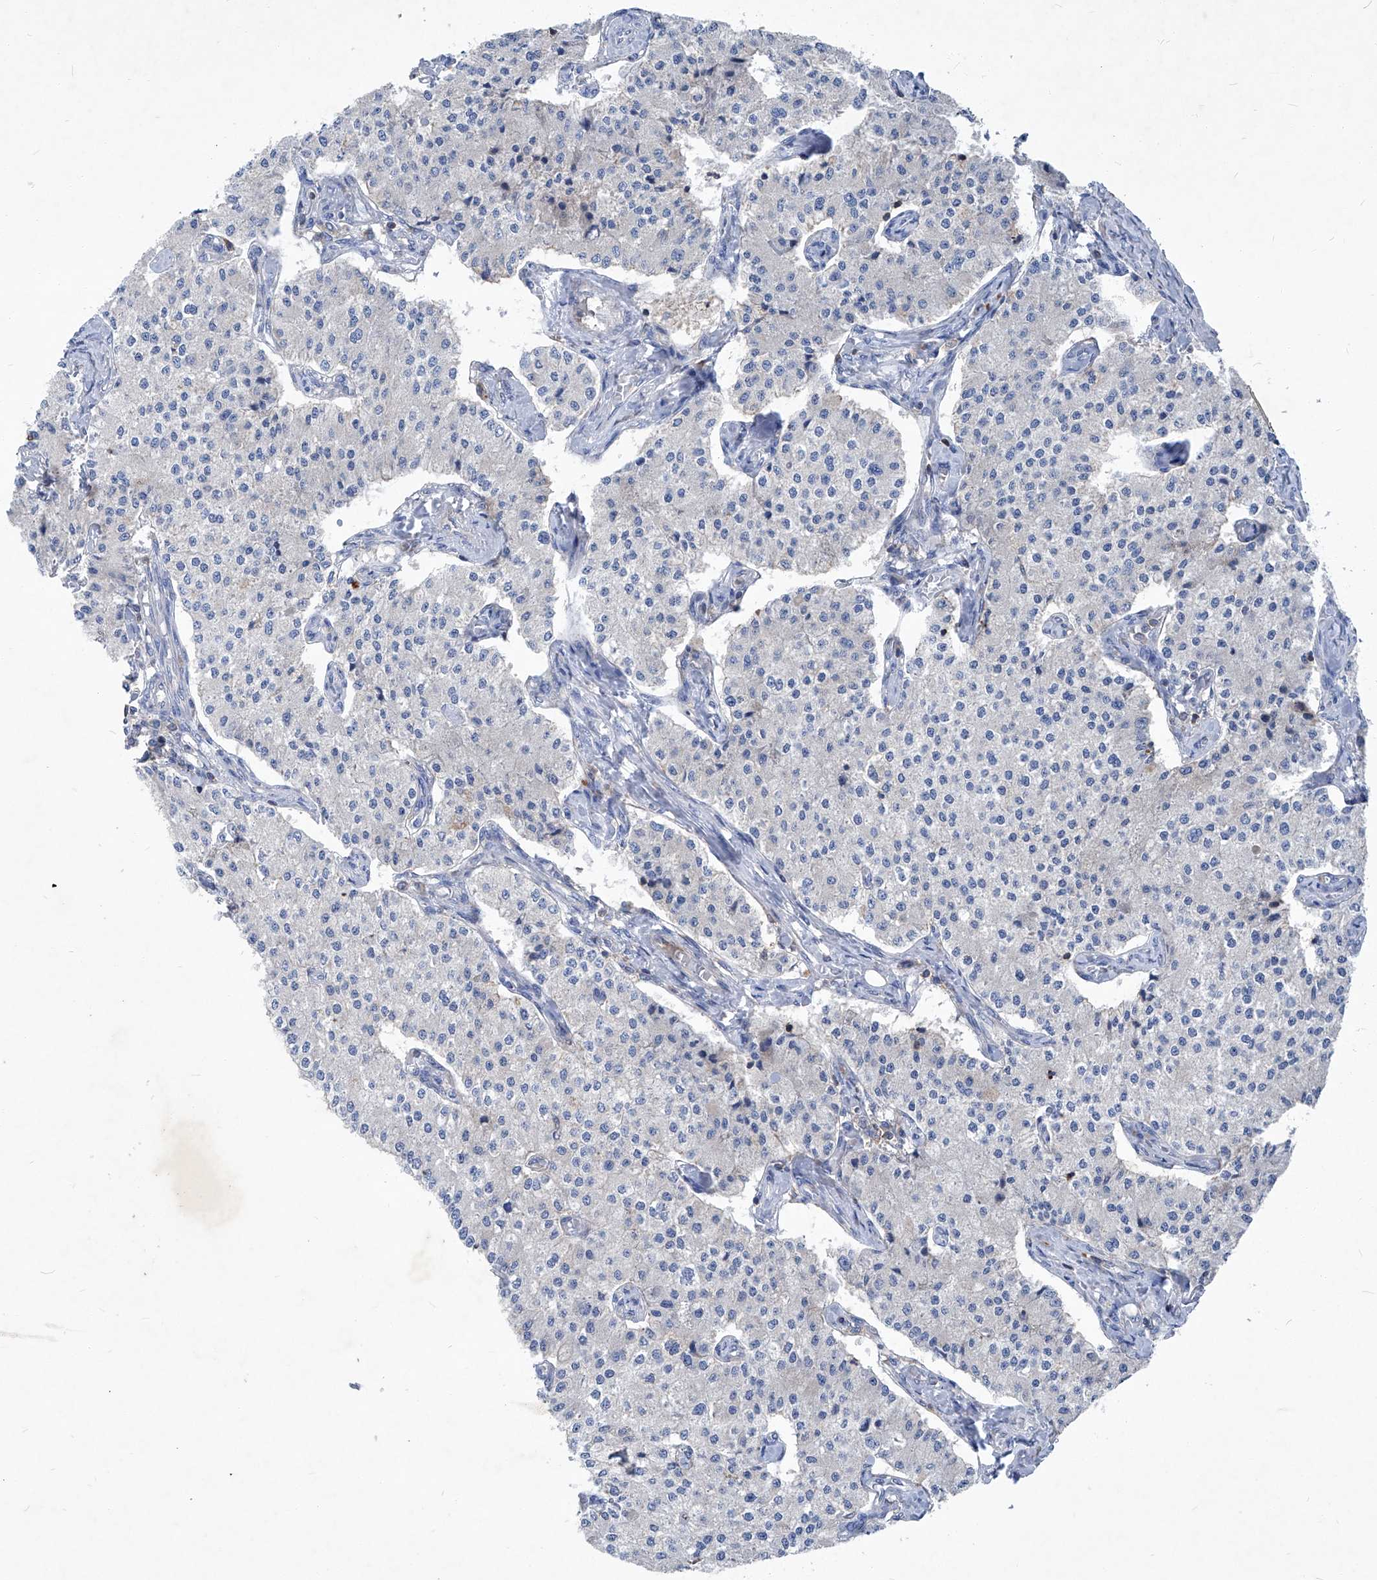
{"staining": {"intensity": "negative", "quantity": "none", "location": "none"}, "tissue": "carcinoid", "cell_type": "Tumor cells", "image_type": "cancer", "snomed": [{"axis": "morphology", "description": "Carcinoid, malignant, NOS"}, {"axis": "topography", "description": "Colon"}], "caption": "Malignant carcinoid stained for a protein using immunohistochemistry displays no expression tumor cells.", "gene": "EPHA8", "patient": {"sex": "female", "age": 52}}